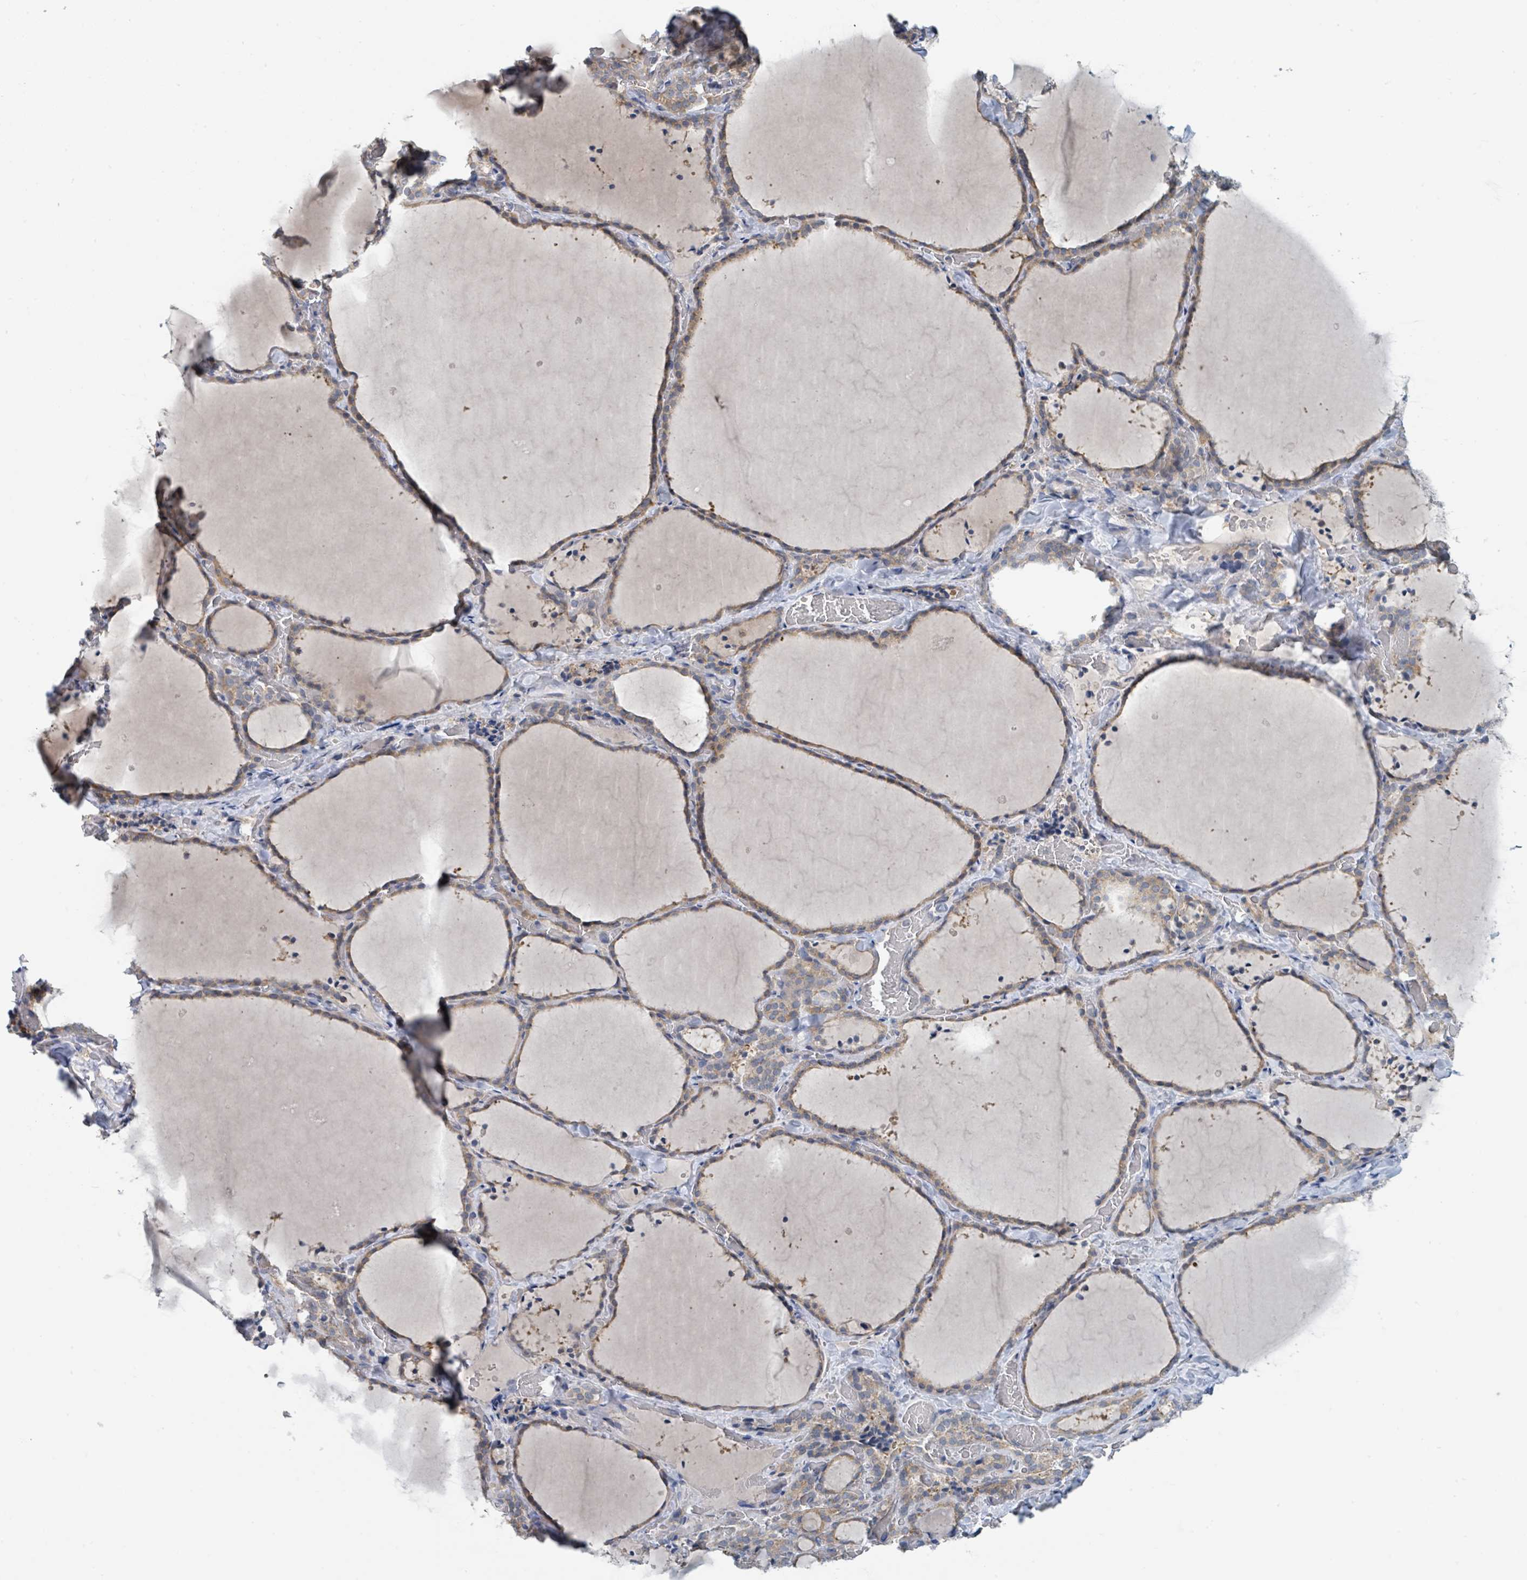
{"staining": {"intensity": "moderate", "quantity": ">75%", "location": "cytoplasmic/membranous"}, "tissue": "thyroid gland", "cell_type": "Glandular cells", "image_type": "normal", "snomed": [{"axis": "morphology", "description": "Normal tissue, NOS"}, {"axis": "topography", "description": "Thyroid gland"}], "caption": "IHC micrograph of unremarkable thyroid gland: thyroid gland stained using immunohistochemistry (IHC) demonstrates medium levels of moderate protein expression localized specifically in the cytoplasmic/membranous of glandular cells, appearing as a cytoplasmic/membranous brown color.", "gene": "ANKRD55", "patient": {"sex": "female", "age": 22}}